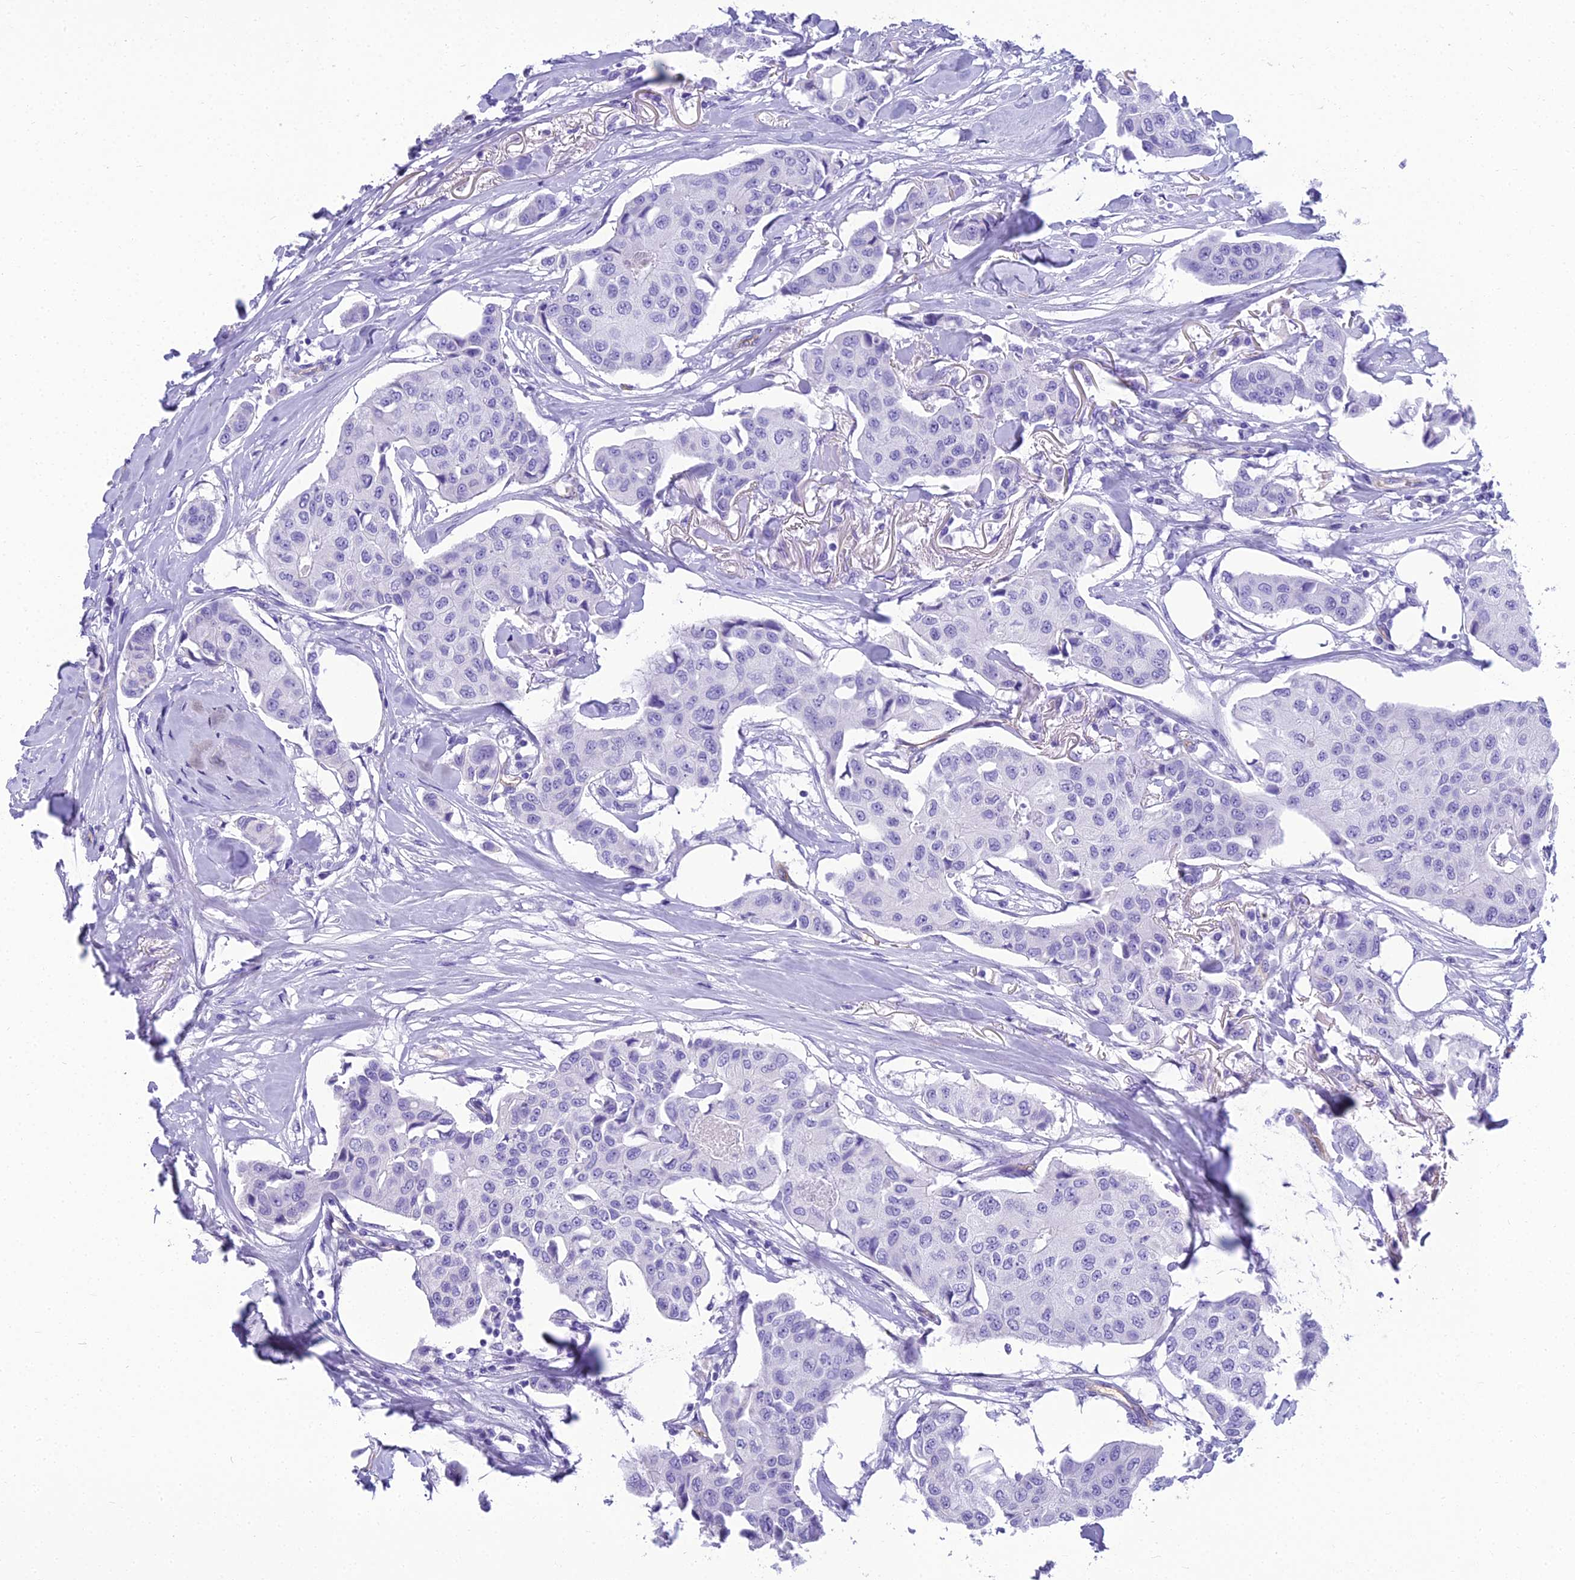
{"staining": {"intensity": "negative", "quantity": "none", "location": "none"}, "tissue": "breast cancer", "cell_type": "Tumor cells", "image_type": "cancer", "snomed": [{"axis": "morphology", "description": "Duct carcinoma"}, {"axis": "topography", "description": "Breast"}], "caption": "DAB immunohistochemical staining of breast cancer (intraductal carcinoma) displays no significant staining in tumor cells.", "gene": "NINJ1", "patient": {"sex": "female", "age": 80}}